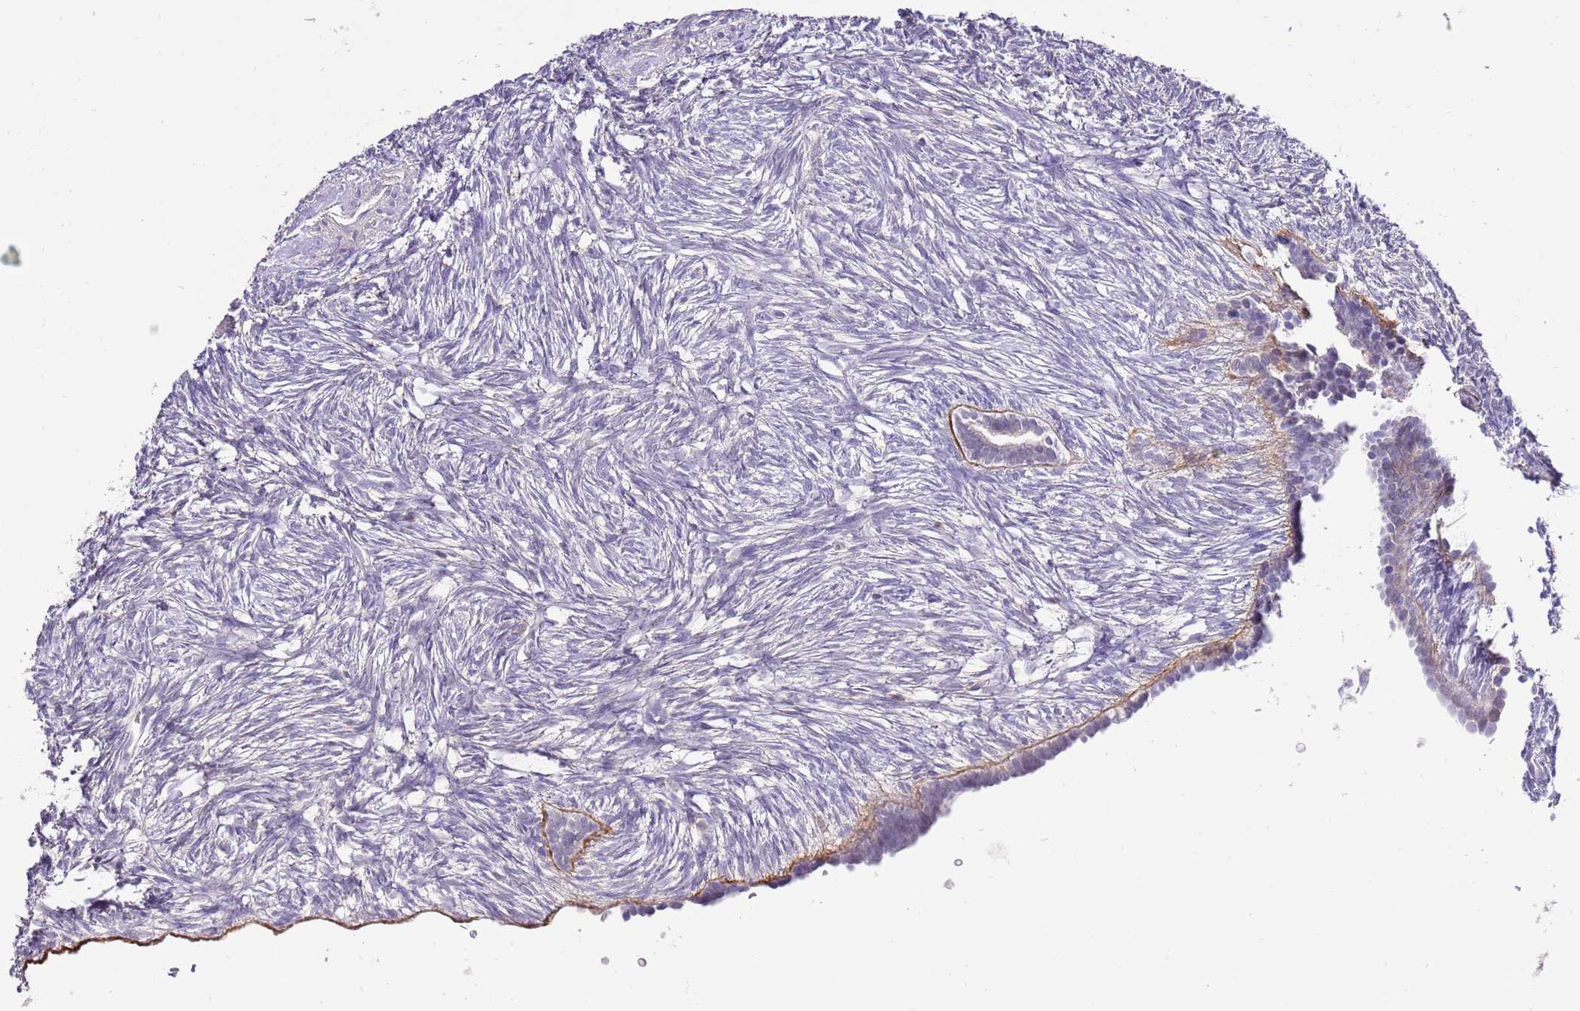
{"staining": {"intensity": "negative", "quantity": "none", "location": "none"}, "tissue": "ovary", "cell_type": "Follicle cells", "image_type": "normal", "snomed": [{"axis": "morphology", "description": "Normal tissue, NOS"}, {"axis": "topography", "description": "Ovary"}], "caption": "Immunohistochemistry (IHC) of normal human ovary reveals no expression in follicle cells.", "gene": "EFHD1", "patient": {"sex": "female", "age": 51}}